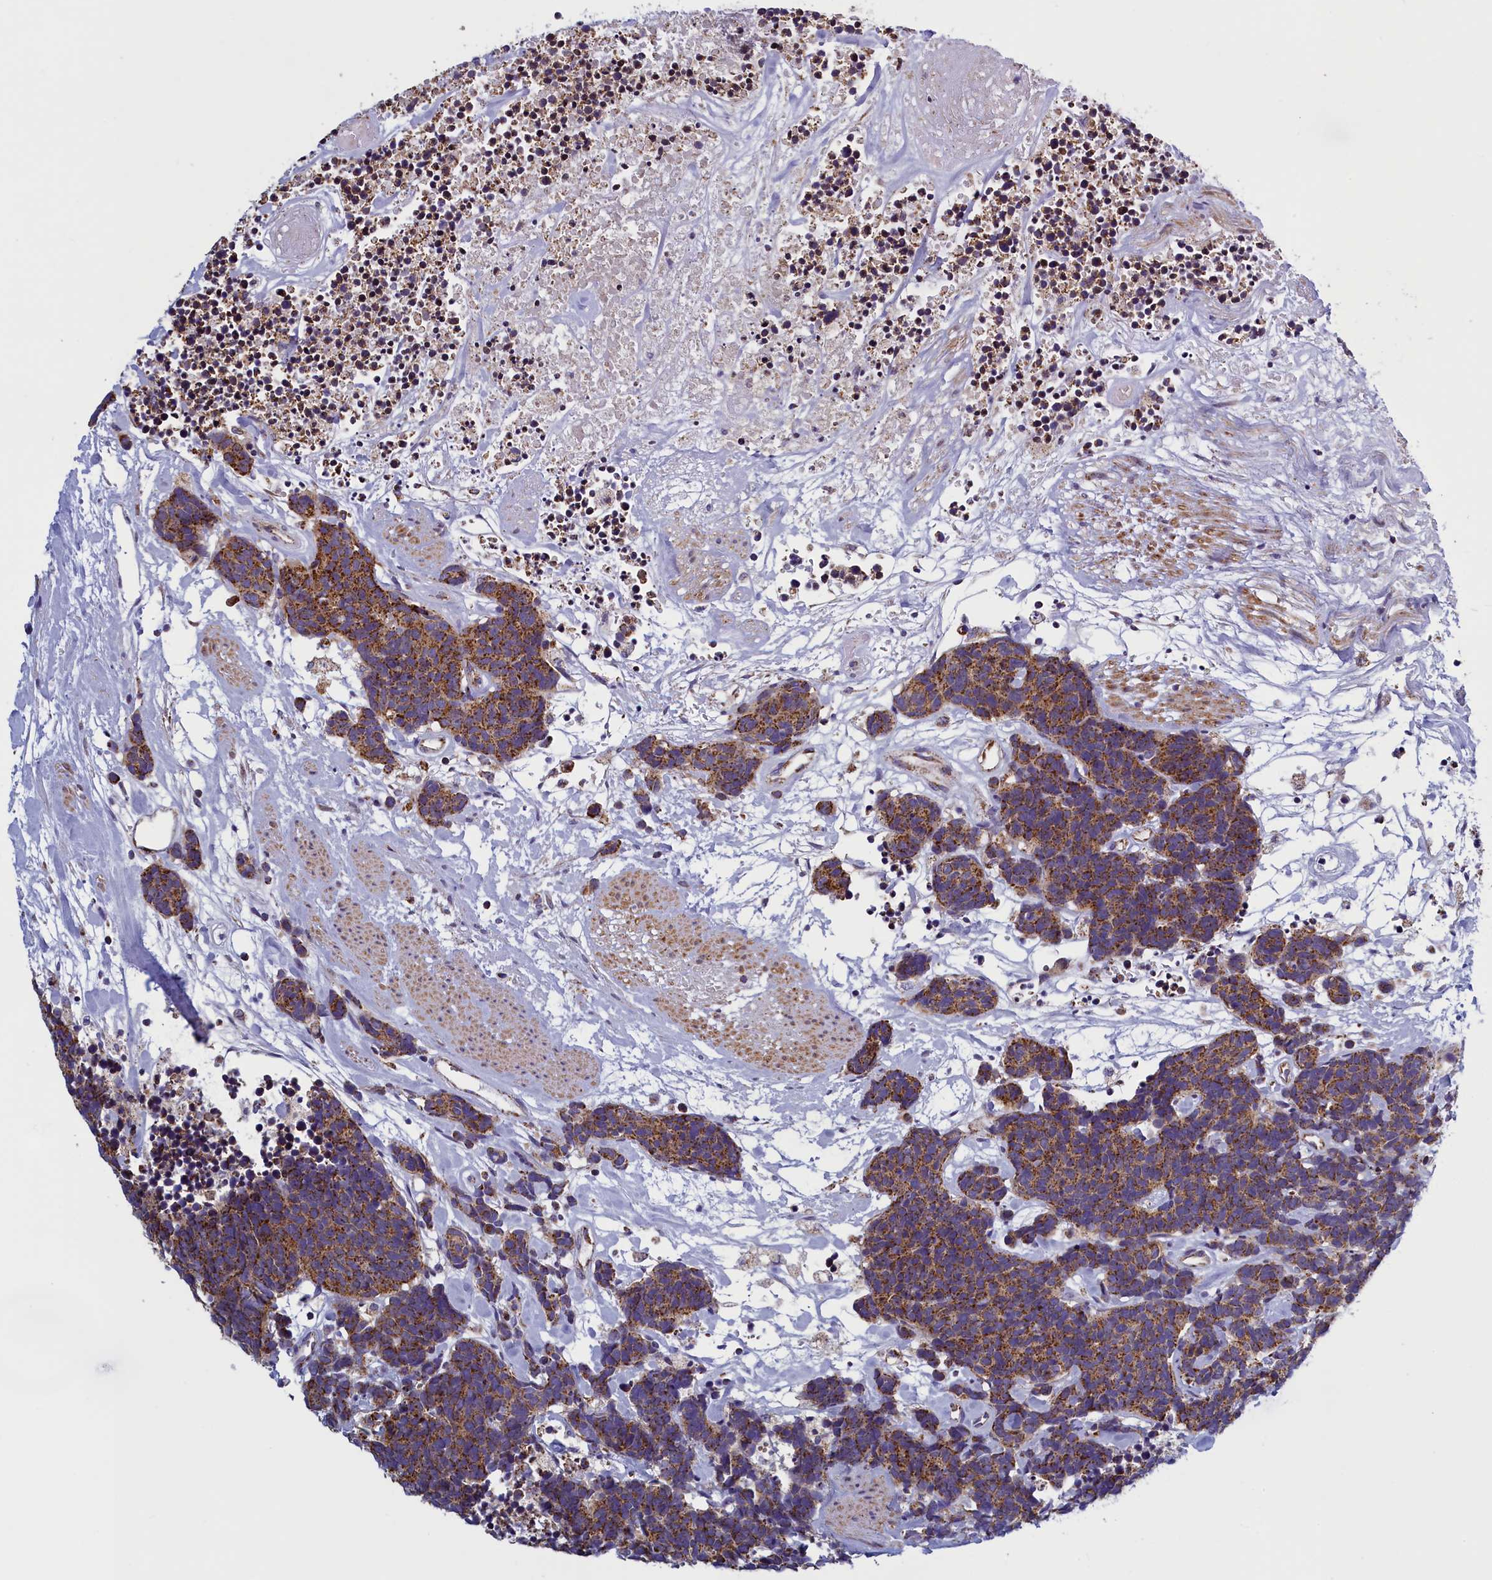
{"staining": {"intensity": "strong", "quantity": ">75%", "location": "cytoplasmic/membranous"}, "tissue": "carcinoid", "cell_type": "Tumor cells", "image_type": "cancer", "snomed": [{"axis": "morphology", "description": "Carcinoma, NOS"}, {"axis": "morphology", "description": "Carcinoid, malignant, NOS"}, {"axis": "topography", "description": "Urinary bladder"}], "caption": "Immunohistochemical staining of carcinoid exhibits high levels of strong cytoplasmic/membranous positivity in about >75% of tumor cells. The staining is performed using DAB brown chromogen to label protein expression. The nuclei are counter-stained blue using hematoxylin.", "gene": "IFT122", "patient": {"sex": "male", "age": 57}}